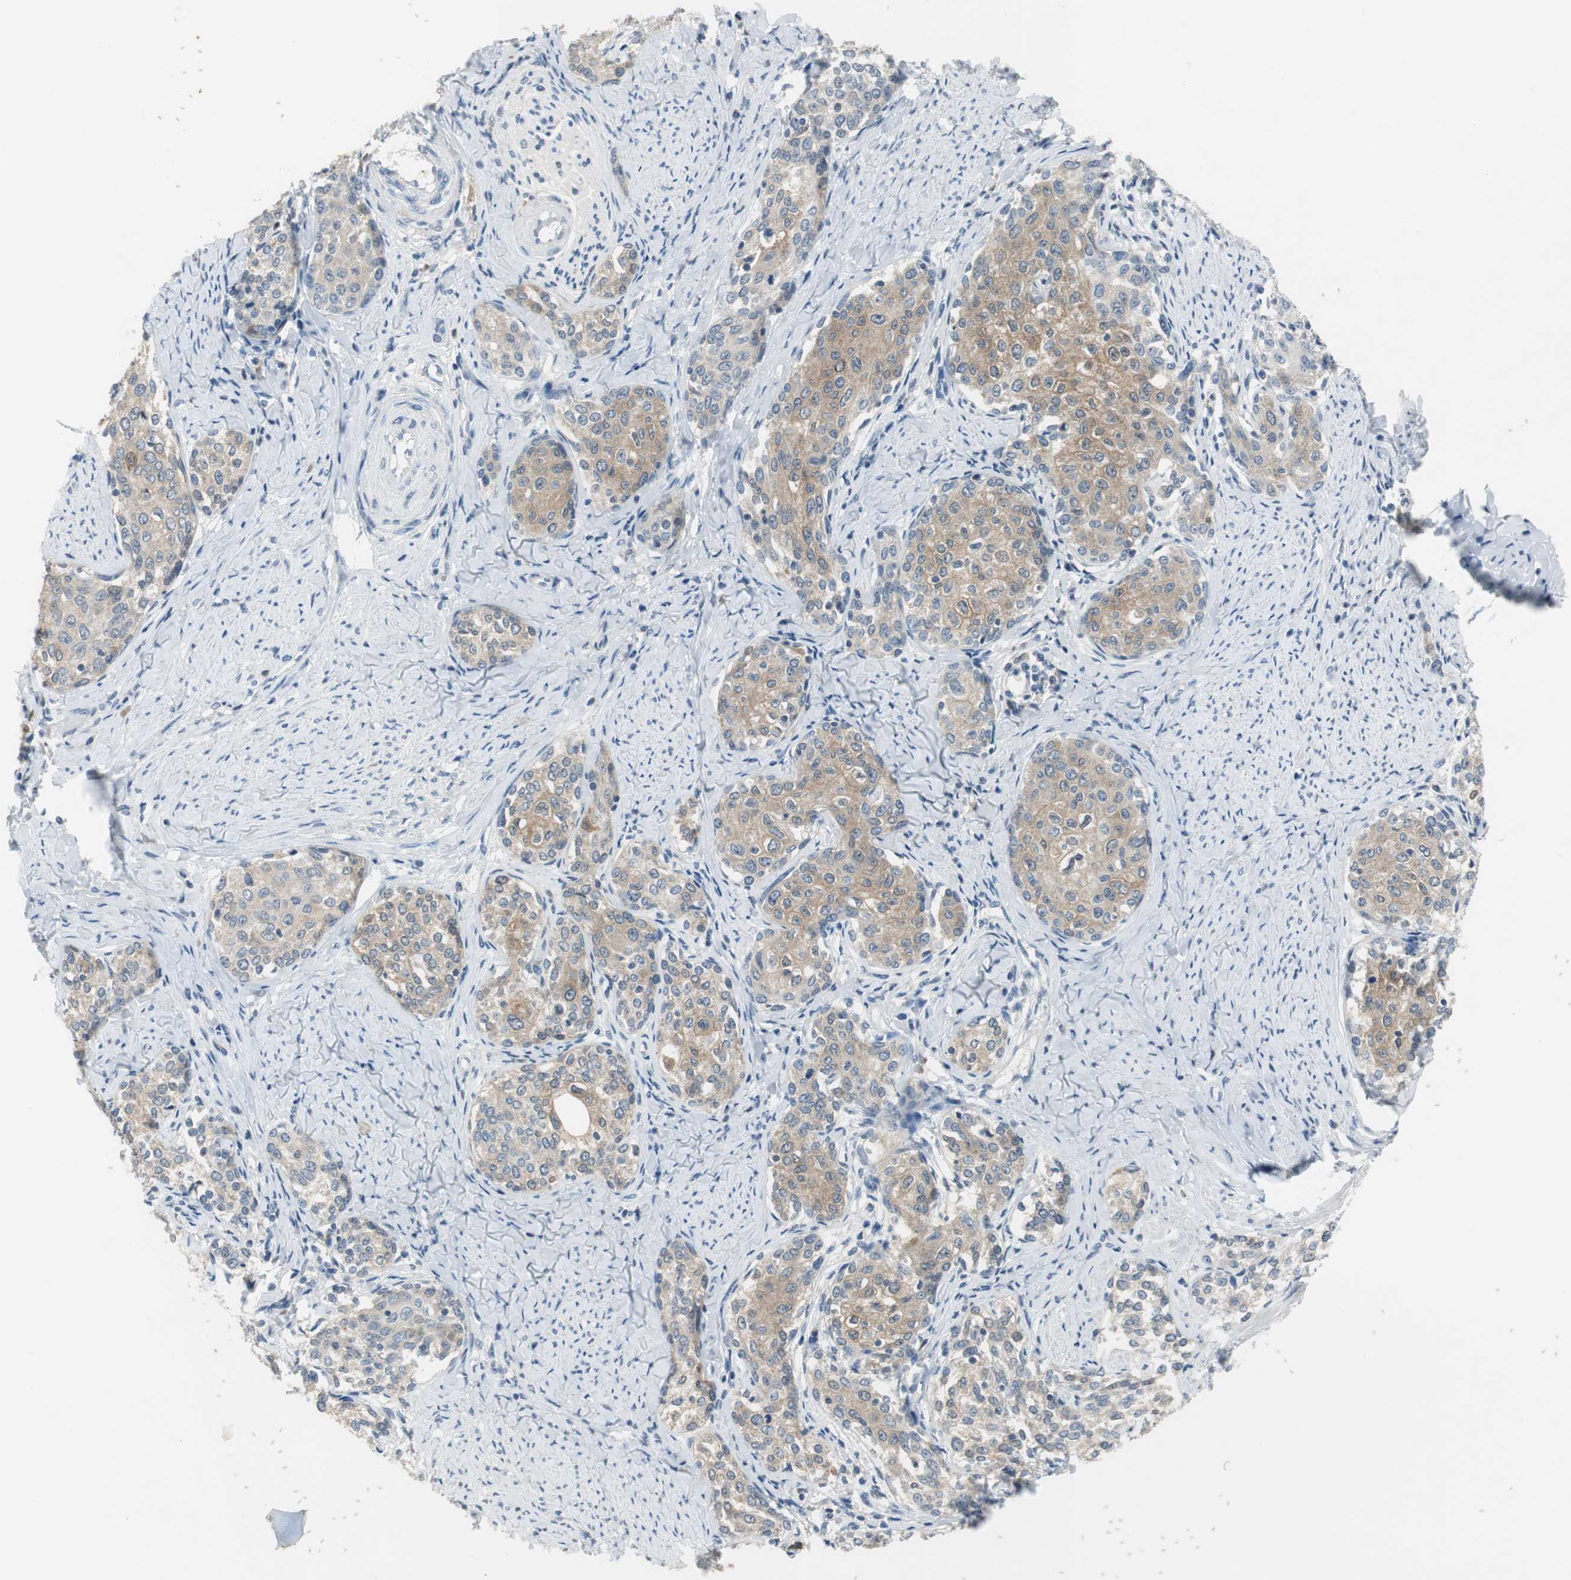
{"staining": {"intensity": "weak", "quantity": ">75%", "location": "cytoplasmic/membranous"}, "tissue": "cervical cancer", "cell_type": "Tumor cells", "image_type": "cancer", "snomed": [{"axis": "morphology", "description": "Squamous cell carcinoma, NOS"}, {"axis": "morphology", "description": "Adenocarcinoma, NOS"}, {"axis": "topography", "description": "Cervix"}], "caption": "Cervical cancer (squamous cell carcinoma) stained for a protein (brown) reveals weak cytoplasmic/membranous positive positivity in about >75% of tumor cells.", "gene": "MSTO1", "patient": {"sex": "female", "age": 52}}